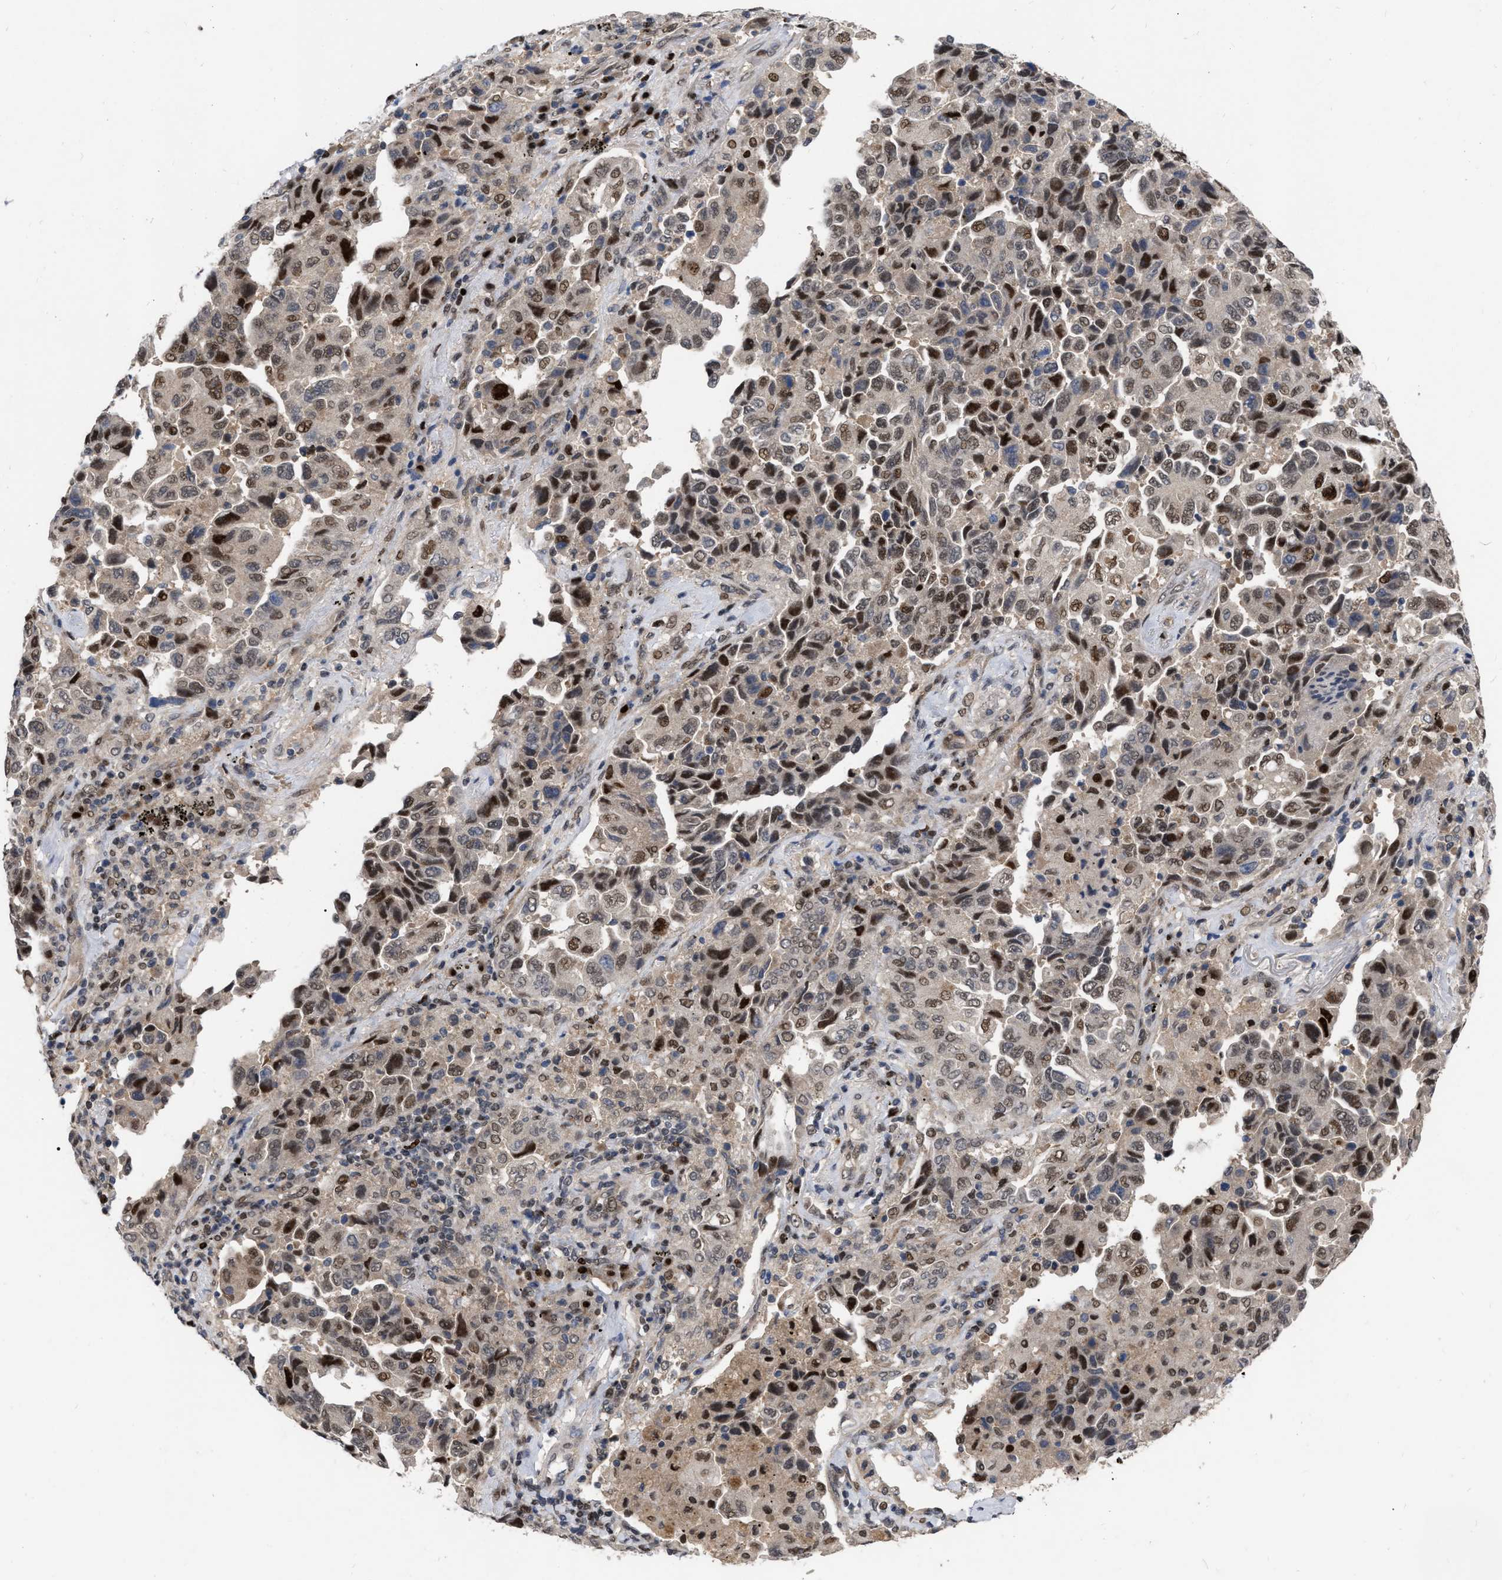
{"staining": {"intensity": "strong", "quantity": "25%-75%", "location": "cytoplasmic/membranous,nuclear"}, "tissue": "lung cancer", "cell_type": "Tumor cells", "image_type": "cancer", "snomed": [{"axis": "morphology", "description": "Adenocarcinoma, NOS"}, {"axis": "topography", "description": "Lung"}], "caption": "There is high levels of strong cytoplasmic/membranous and nuclear expression in tumor cells of adenocarcinoma (lung), as demonstrated by immunohistochemical staining (brown color).", "gene": "MDM4", "patient": {"sex": "female", "age": 51}}